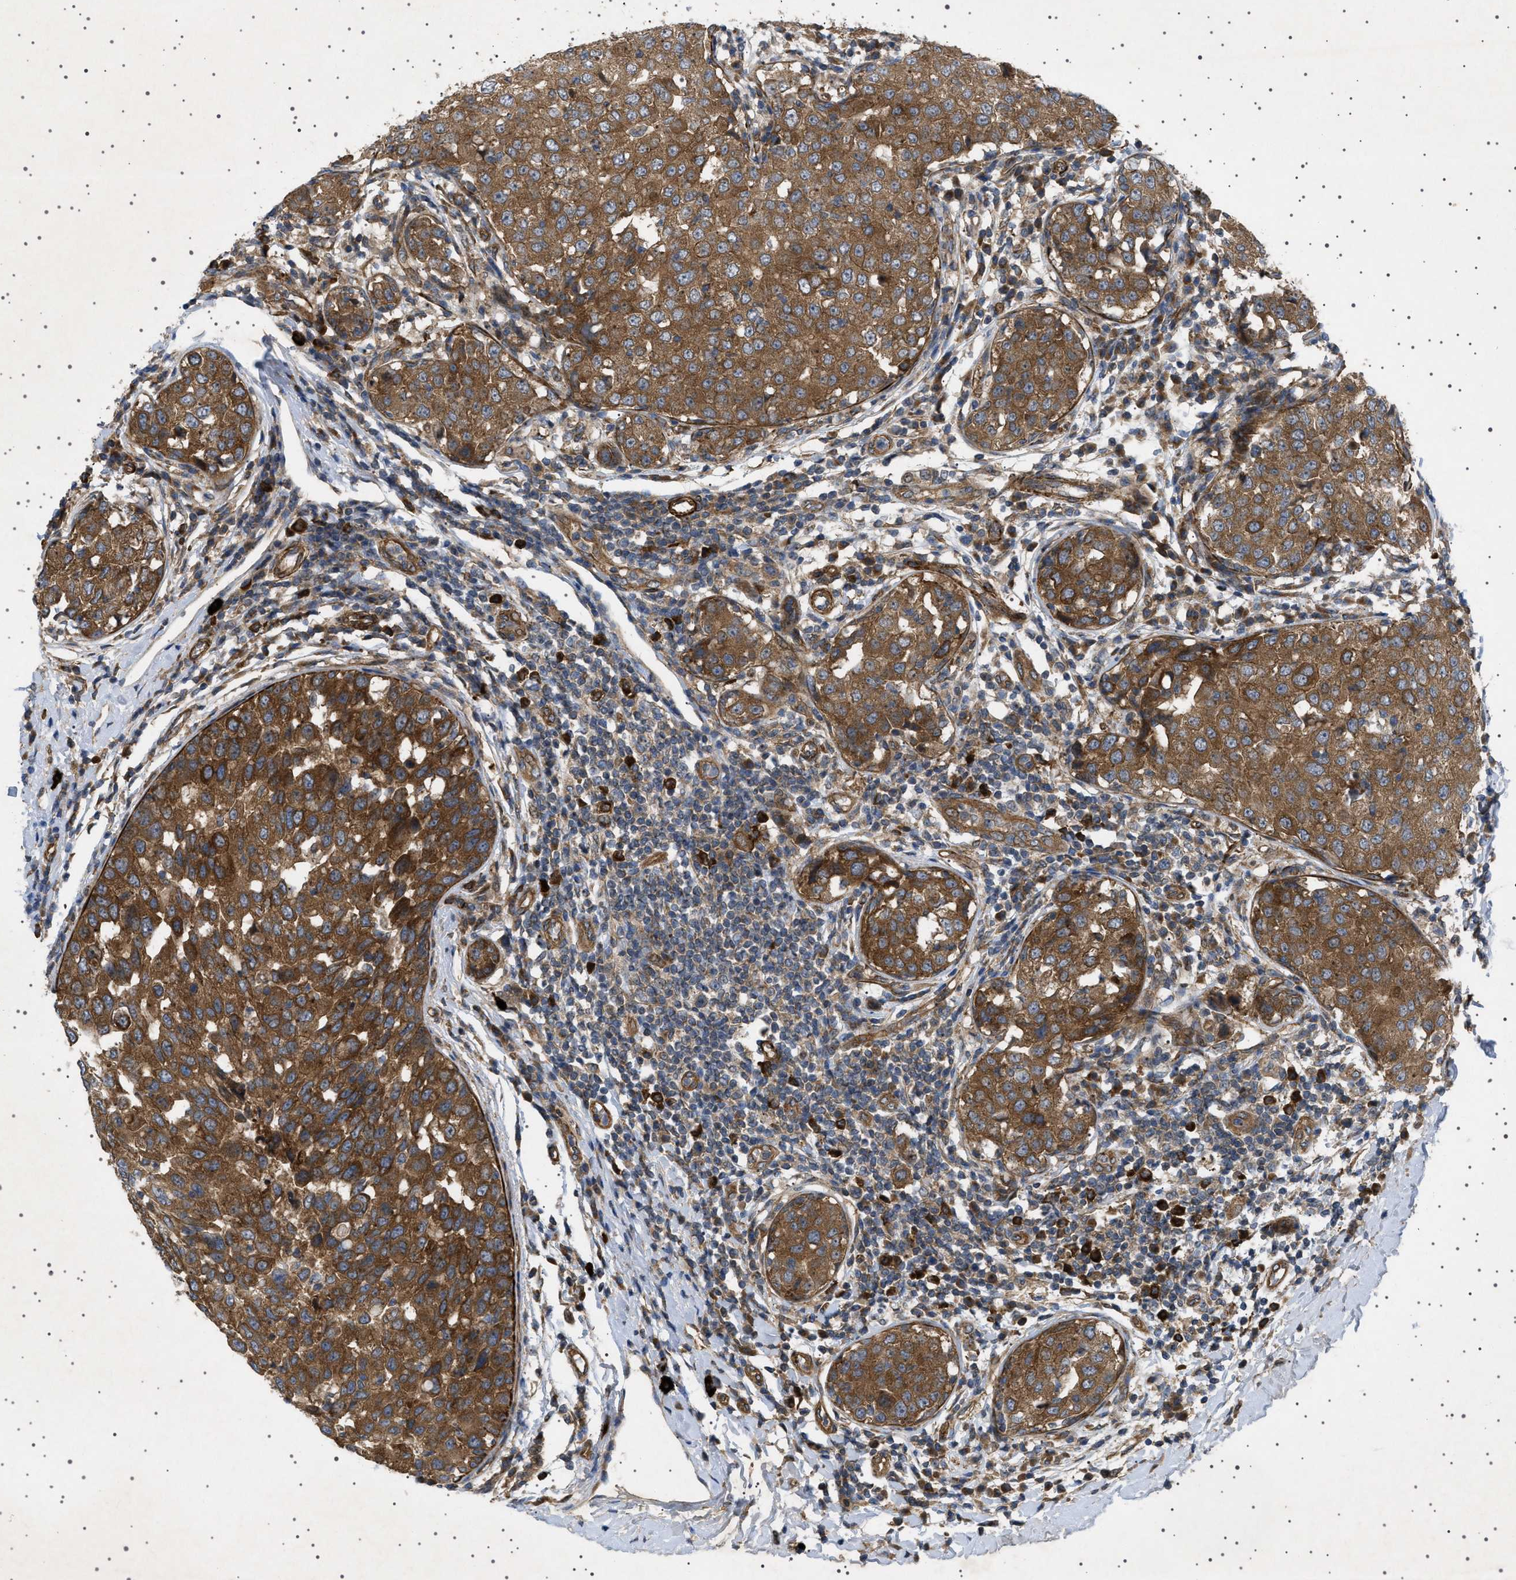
{"staining": {"intensity": "strong", "quantity": ">75%", "location": "cytoplasmic/membranous"}, "tissue": "breast cancer", "cell_type": "Tumor cells", "image_type": "cancer", "snomed": [{"axis": "morphology", "description": "Duct carcinoma"}, {"axis": "topography", "description": "Breast"}], "caption": "Immunohistochemistry of breast cancer (infiltrating ductal carcinoma) displays high levels of strong cytoplasmic/membranous positivity in about >75% of tumor cells.", "gene": "CCDC186", "patient": {"sex": "female", "age": 27}}